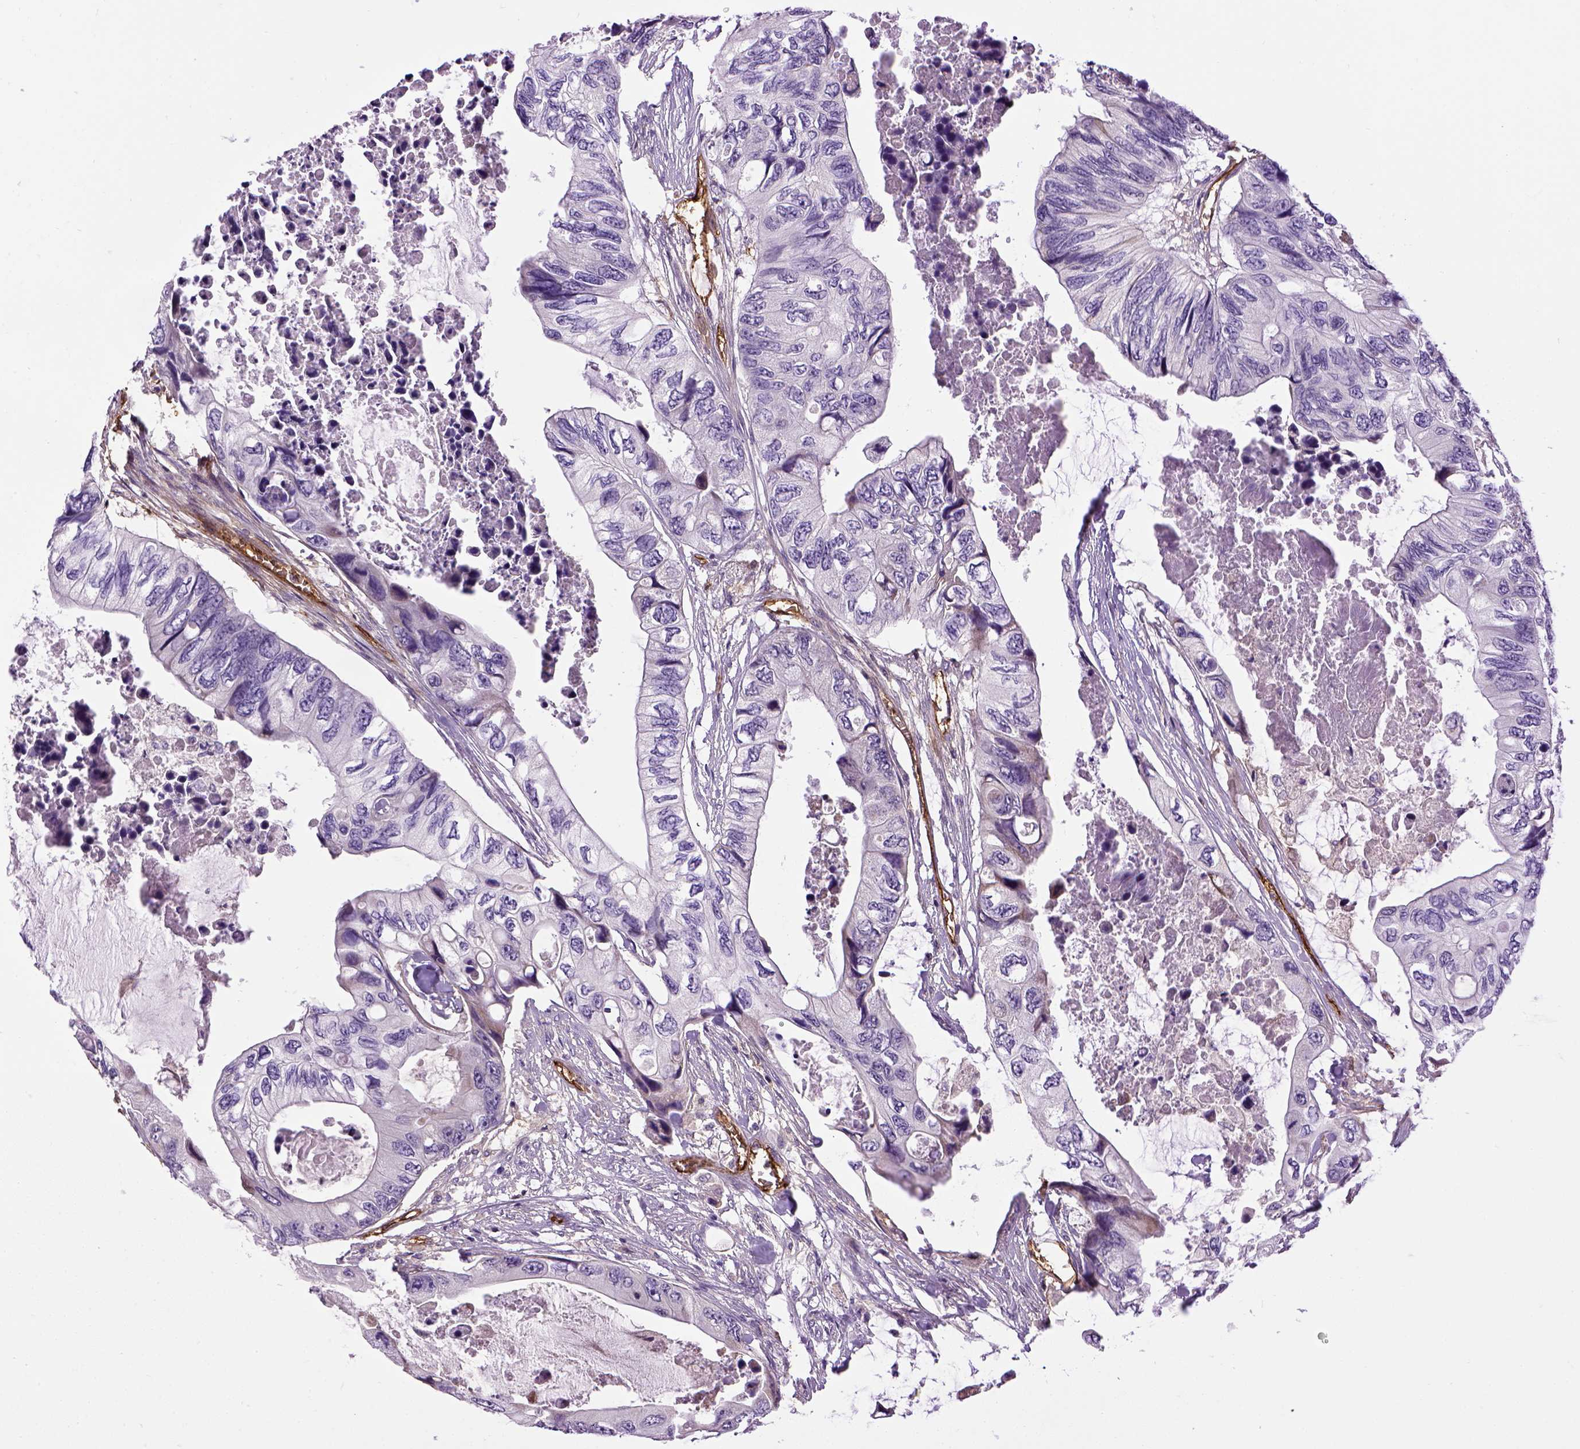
{"staining": {"intensity": "negative", "quantity": "none", "location": "none"}, "tissue": "colorectal cancer", "cell_type": "Tumor cells", "image_type": "cancer", "snomed": [{"axis": "morphology", "description": "Adenocarcinoma, NOS"}, {"axis": "topography", "description": "Rectum"}], "caption": "Immunohistochemistry (IHC) of colorectal adenocarcinoma reveals no staining in tumor cells.", "gene": "ENG", "patient": {"sex": "male", "age": 63}}